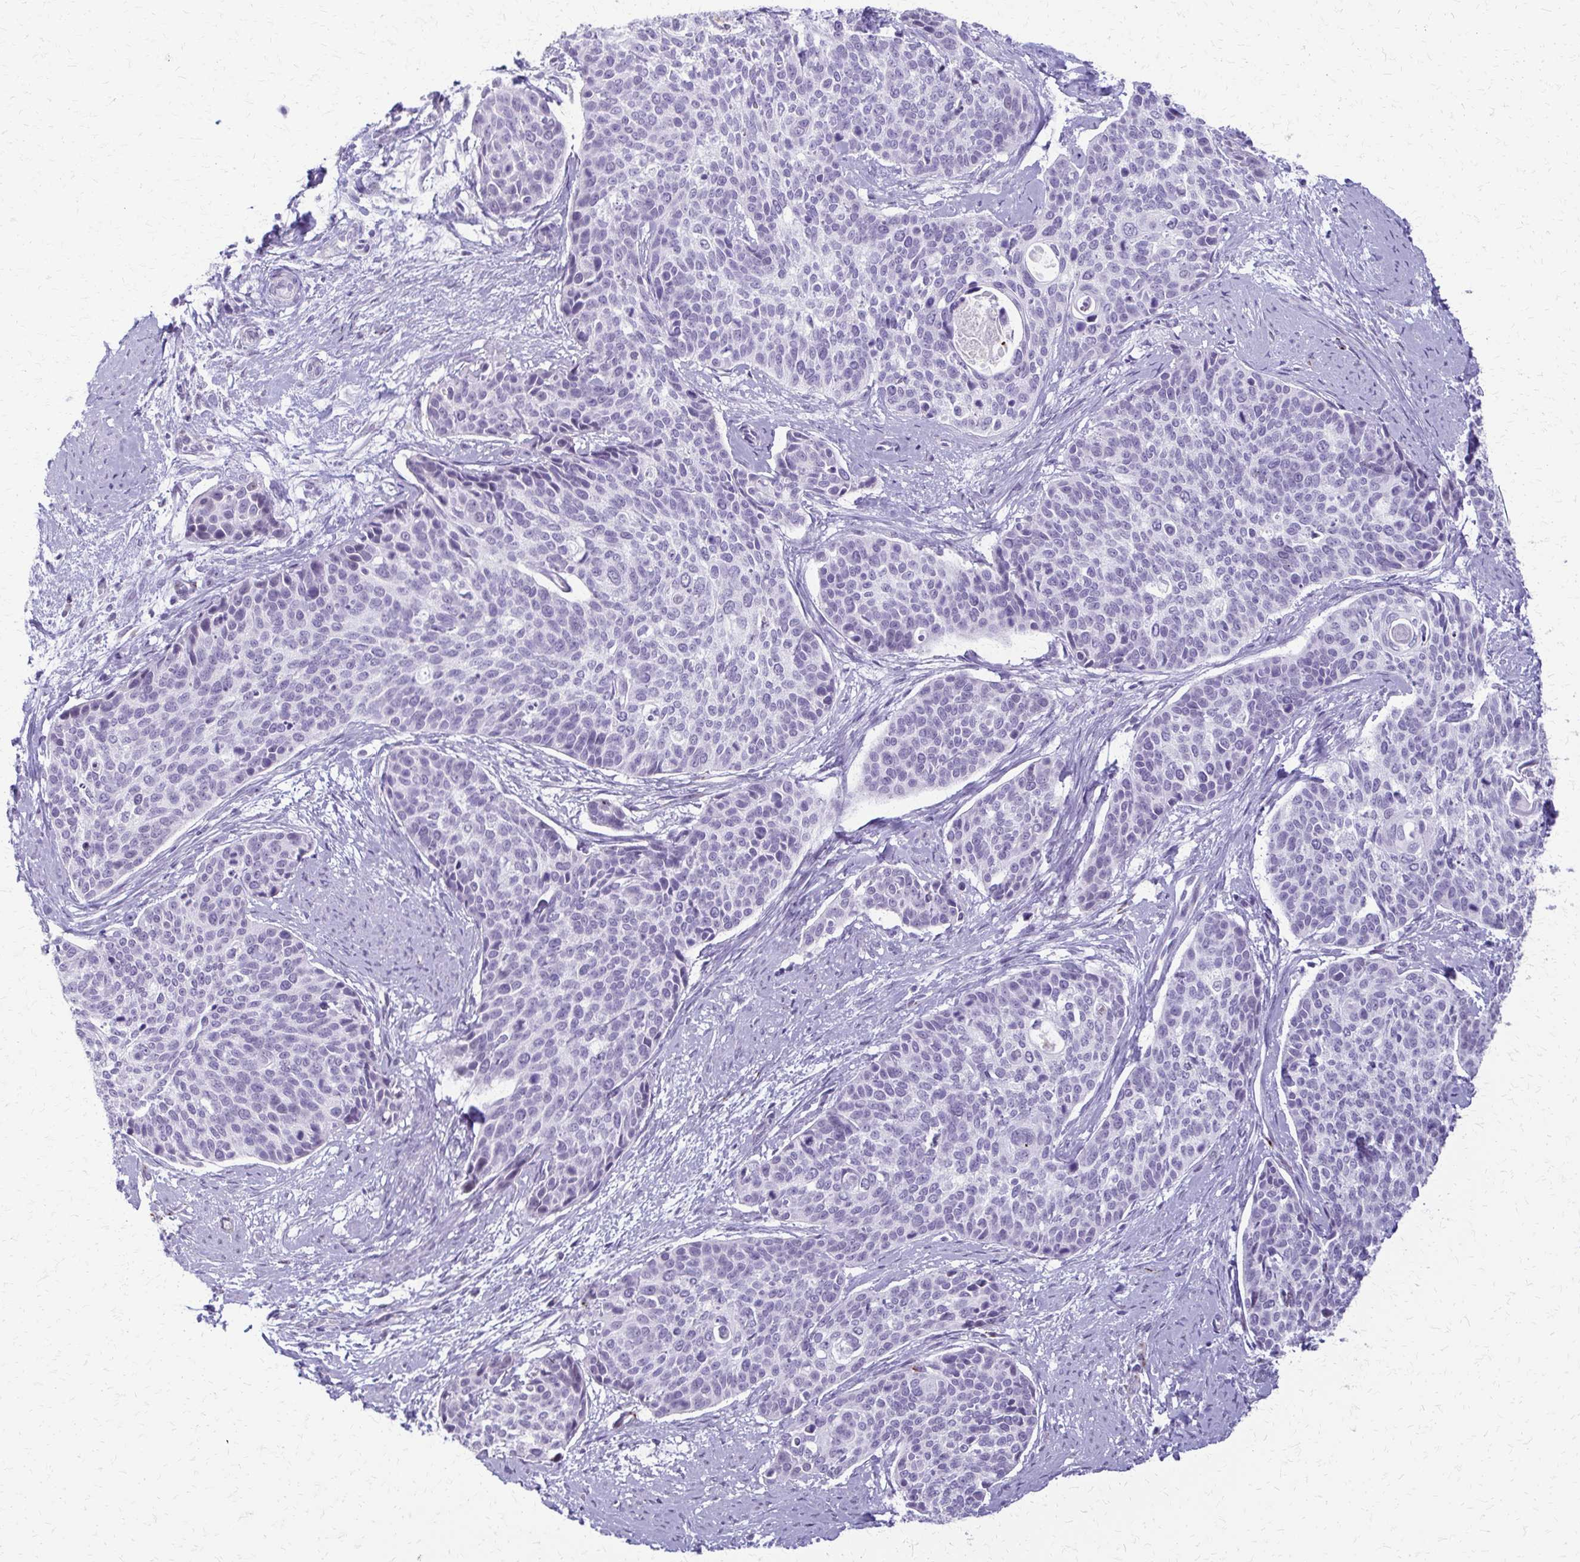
{"staining": {"intensity": "negative", "quantity": "none", "location": "none"}, "tissue": "cervical cancer", "cell_type": "Tumor cells", "image_type": "cancer", "snomed": [{"axis": "morphology", "description": "Squamous cell carcinoma, NOS"}, {"axis": "topography", "description": "Cervix"}], "caption": "Immunohistochemical staining of cervical squamous cell carcinoma shows no significant expression in tumor cells.", "gene": "FAM162B", "patient": {"sex": "female", "age": 69}}